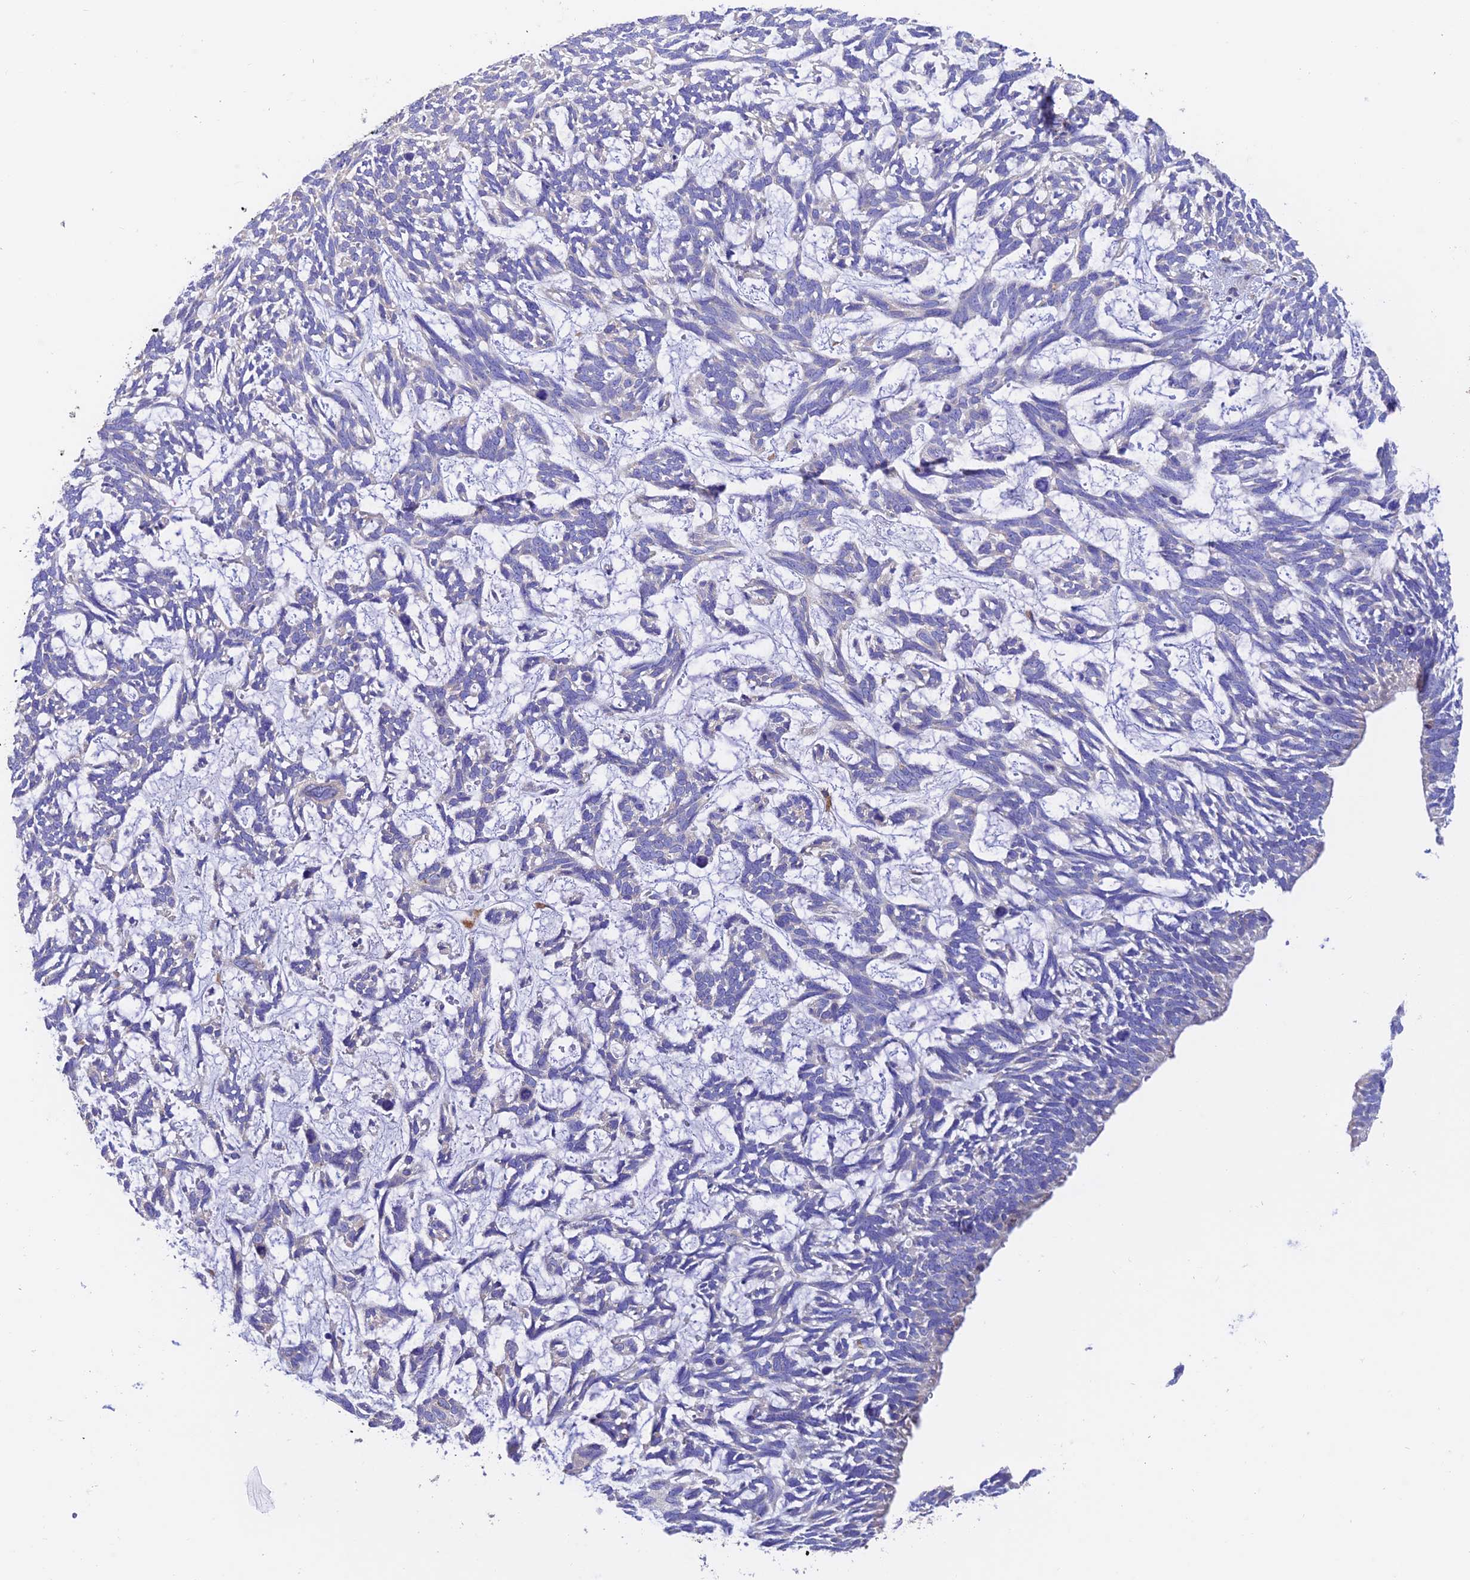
{"staining": {"intensity": "negative", "quantity": "none", "location": "none"}, "tissue": "skin cancer", "cell_type": "Tumor cells", "image_type": "cancer", "snomed": [{"axis": "morphology", "description": "Basal cell carcinoma"}, {"axis": "topography", "description": "Skin"}], "caption": "The image exhibits no staining of tumor cells in skin basal cell carcinoma.", "gene": "VKORC1", "patient": {"sex": "male", "age": 88}}